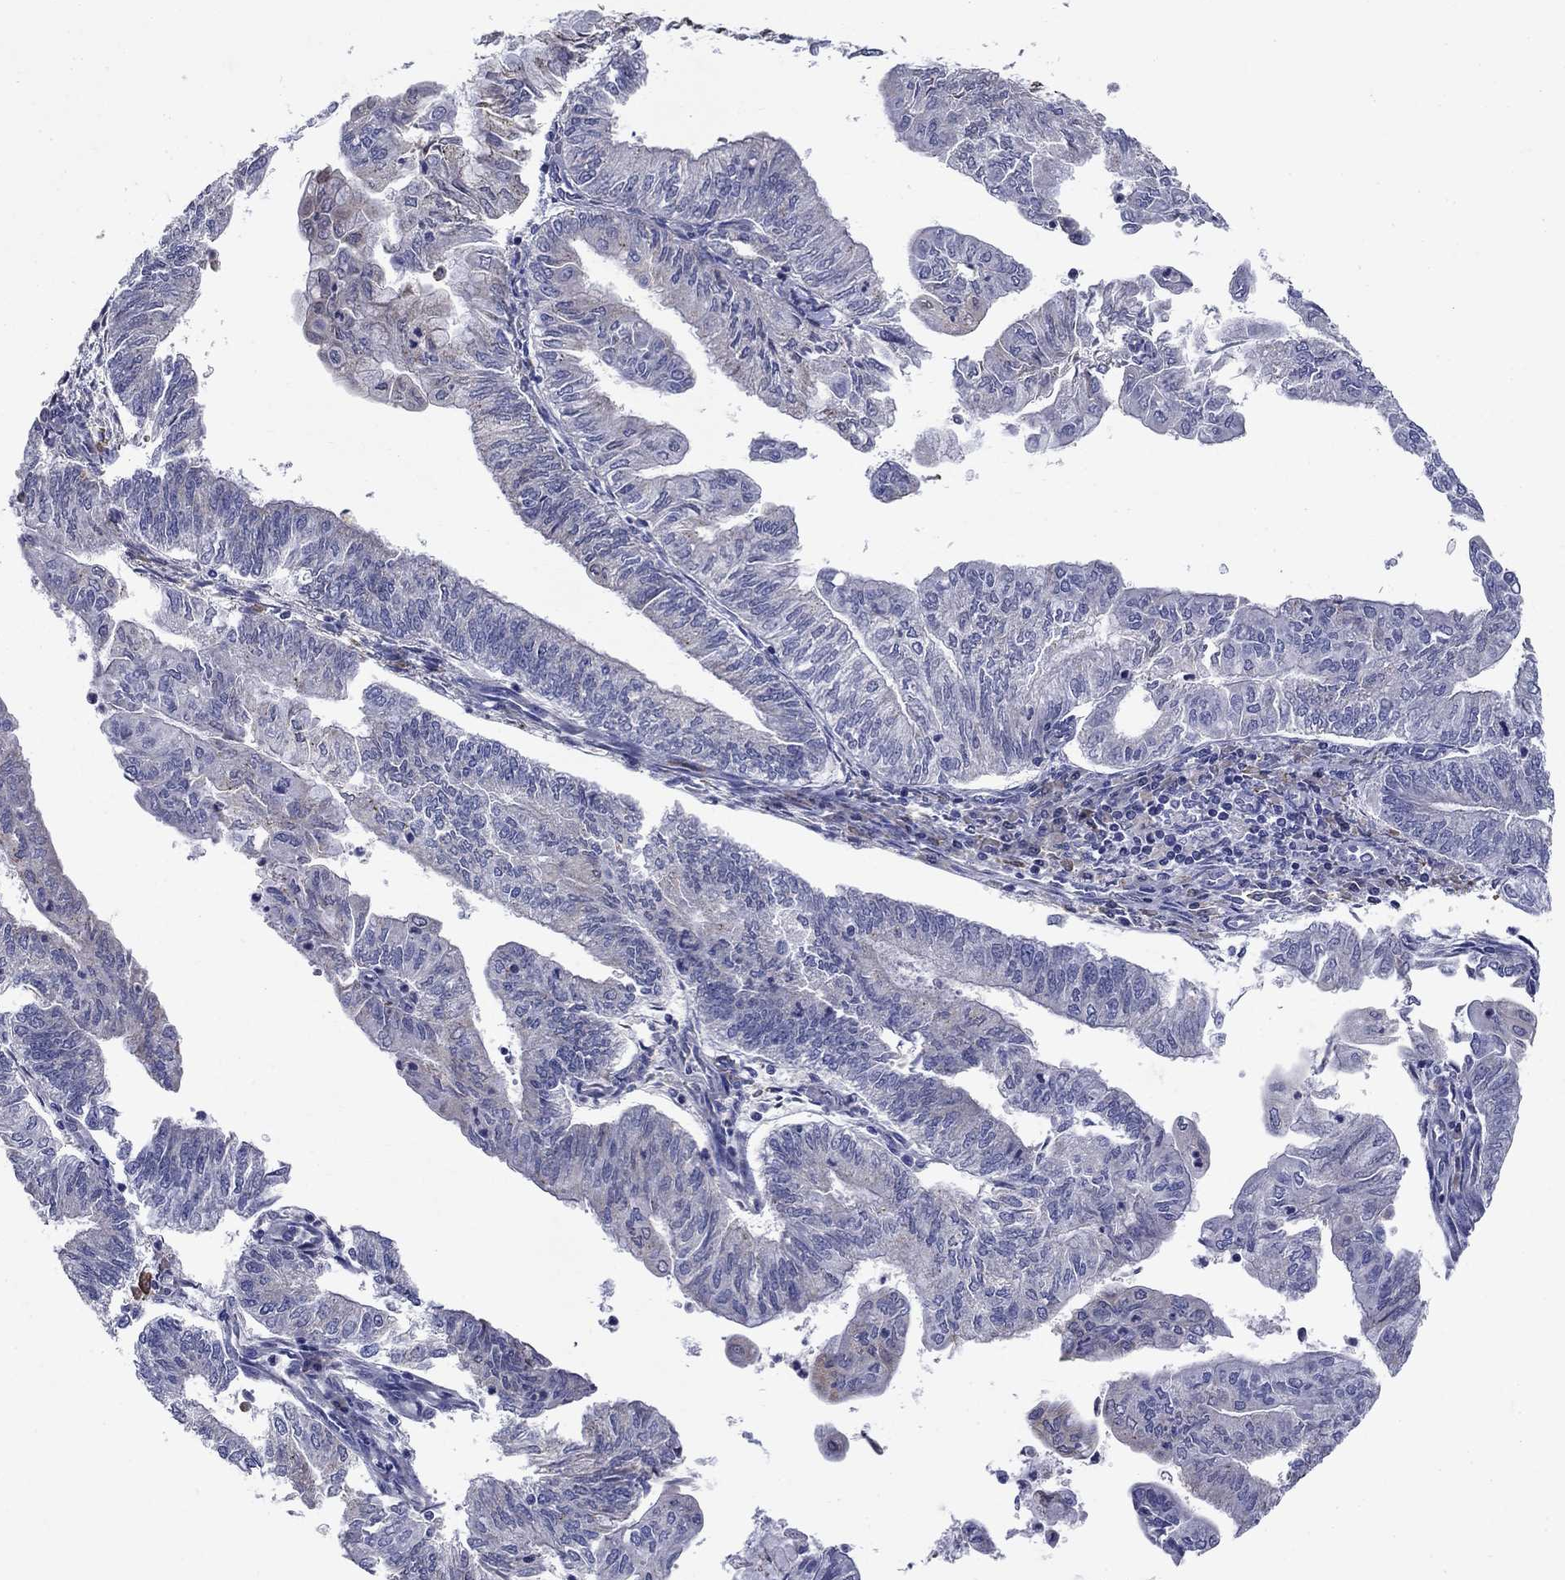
{"staining": {"intensity": "moderate", "quantity": "<25%", "location": "cytoplasmic/membranous"}, "tissue": "endometrial cancer", "cell_type": "Tumor cells", "image_type": "cancer", "snomed": [{"axis": "morphology", "description": "Adenocarcinoma, NOS"}, {"axis": "topography", "description": "Endometrium"}], "caption": "Immunohistochemistry (IHC) histopathology image of neoplastic tissue: human adenocarcinoma (endometrial) stained using immunohistochemistry reveals low levels of moderate protein expression localized specifically in the cytoplasmic/membranous of tumor cells, appearing as a cytoplasmic/membranous brown color.", "gene": "SULT2B1", "patient": {"sex": "female", "age": 59}}